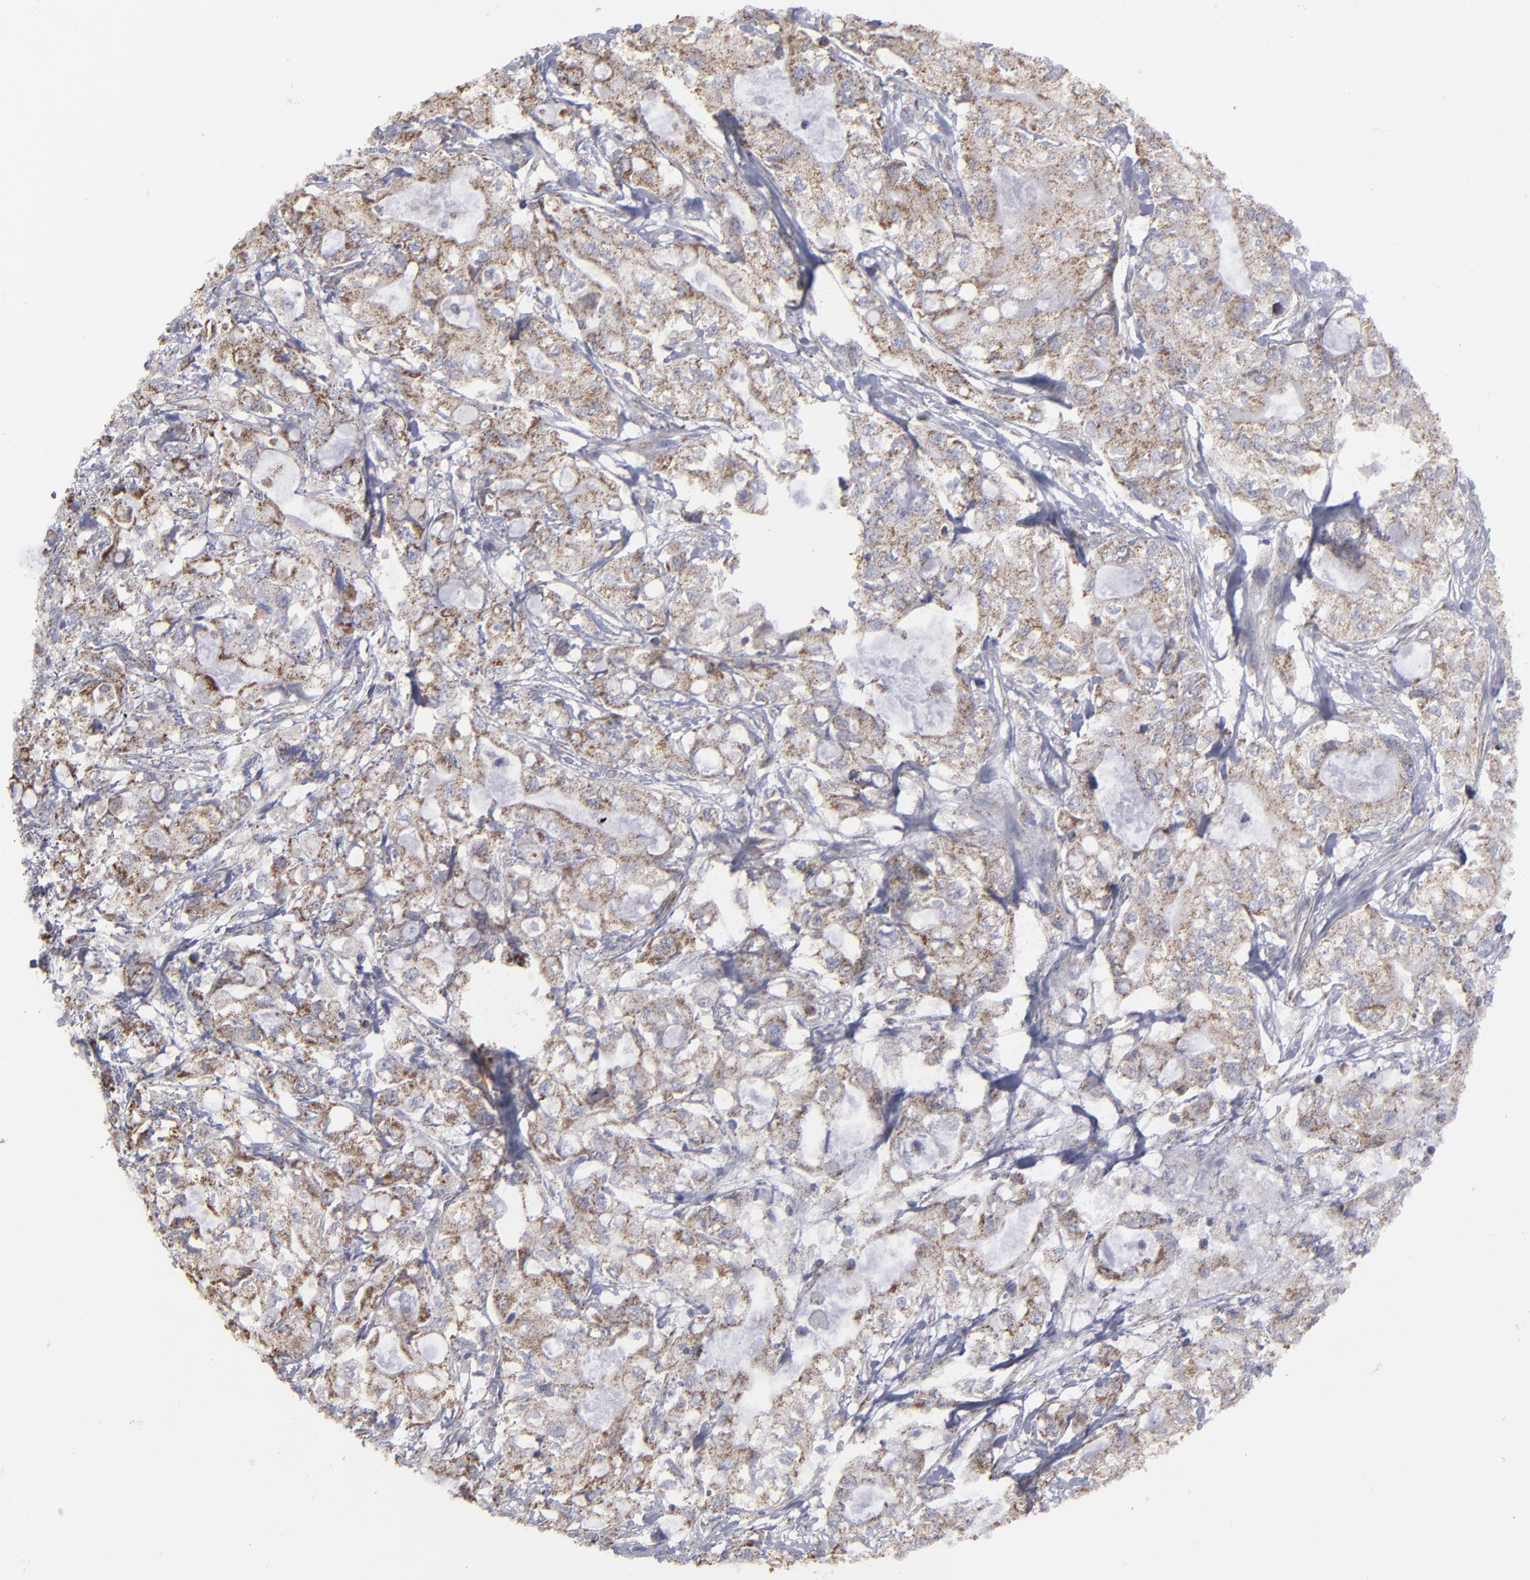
{"staining": {"intensity": "moderate", "quantity": "25%-75%", "location": "cytoplasmic/membranous"}, "tissue": "pancreatic cancer", "cell_type": "Tumor cells", "image_type": "cancer", "snomed": [{"axis": "morphology", "description": "Adenocarcinoma, NOS"}, {"axis": "topography", "description": "Pancreas"}], "caption": "Immunohistochemistry micrograph of neoplastic tissue: human pancreatic cancer stained using immunohistochemistry demonstrates medium levels of moderate protein expression localized specifically in the cytoplasmic/membranous of tumor cells, appearing as a cytoplasmic/membranous brown color.", "gene": "MYOM2", "patient": {"sex": "male", "age": 79}}